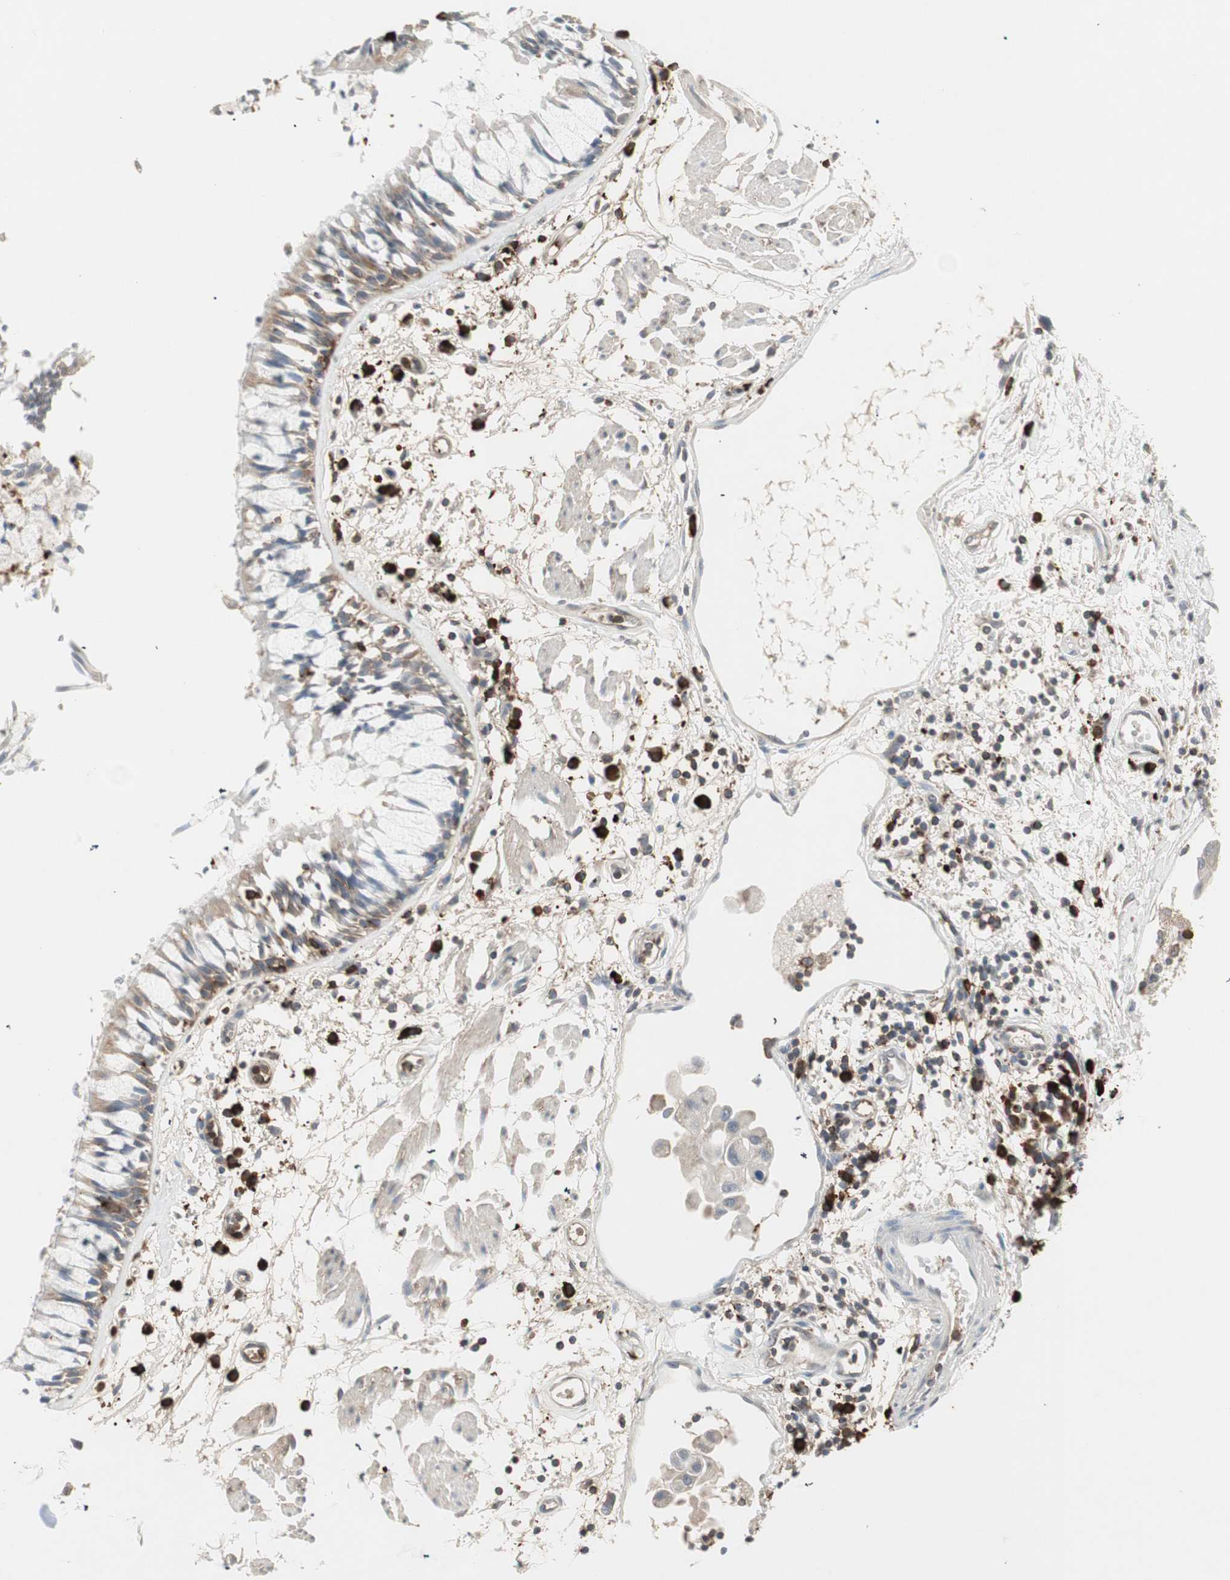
{"staining": {"intensity": "moderate", "quantity": "25%-75%", "location": "cytoplasmic/membranous"}, "tissue": "adipose tissue", "cell_type": "Adipocytes", "image_type": "normal", "snomed": [{"axis": "morphology", "description": "Normal tissue, NOS"}, {"axis": "morphology", "description": "Adenocarcinoma, NOS"}, {"axis": "topography", "description": "Cartilage tissue"}, {"axis": "topography", "description": "Bronchus"}, {"axis": "topography", "description": "Lung"}], "caption": "Immunohistochemical staining of unremarkable human adipose tissue reveals 25%-75% levels of moderate cytoplasmic/membranous protein expression in about 25%-75% of adipocytes. (DAB (3,3'-diaminobenzidine) IHC with brightfield microscopy, high magnification).", "gene": "MMP3", "patient": {"sex": "female", "age": 67}}